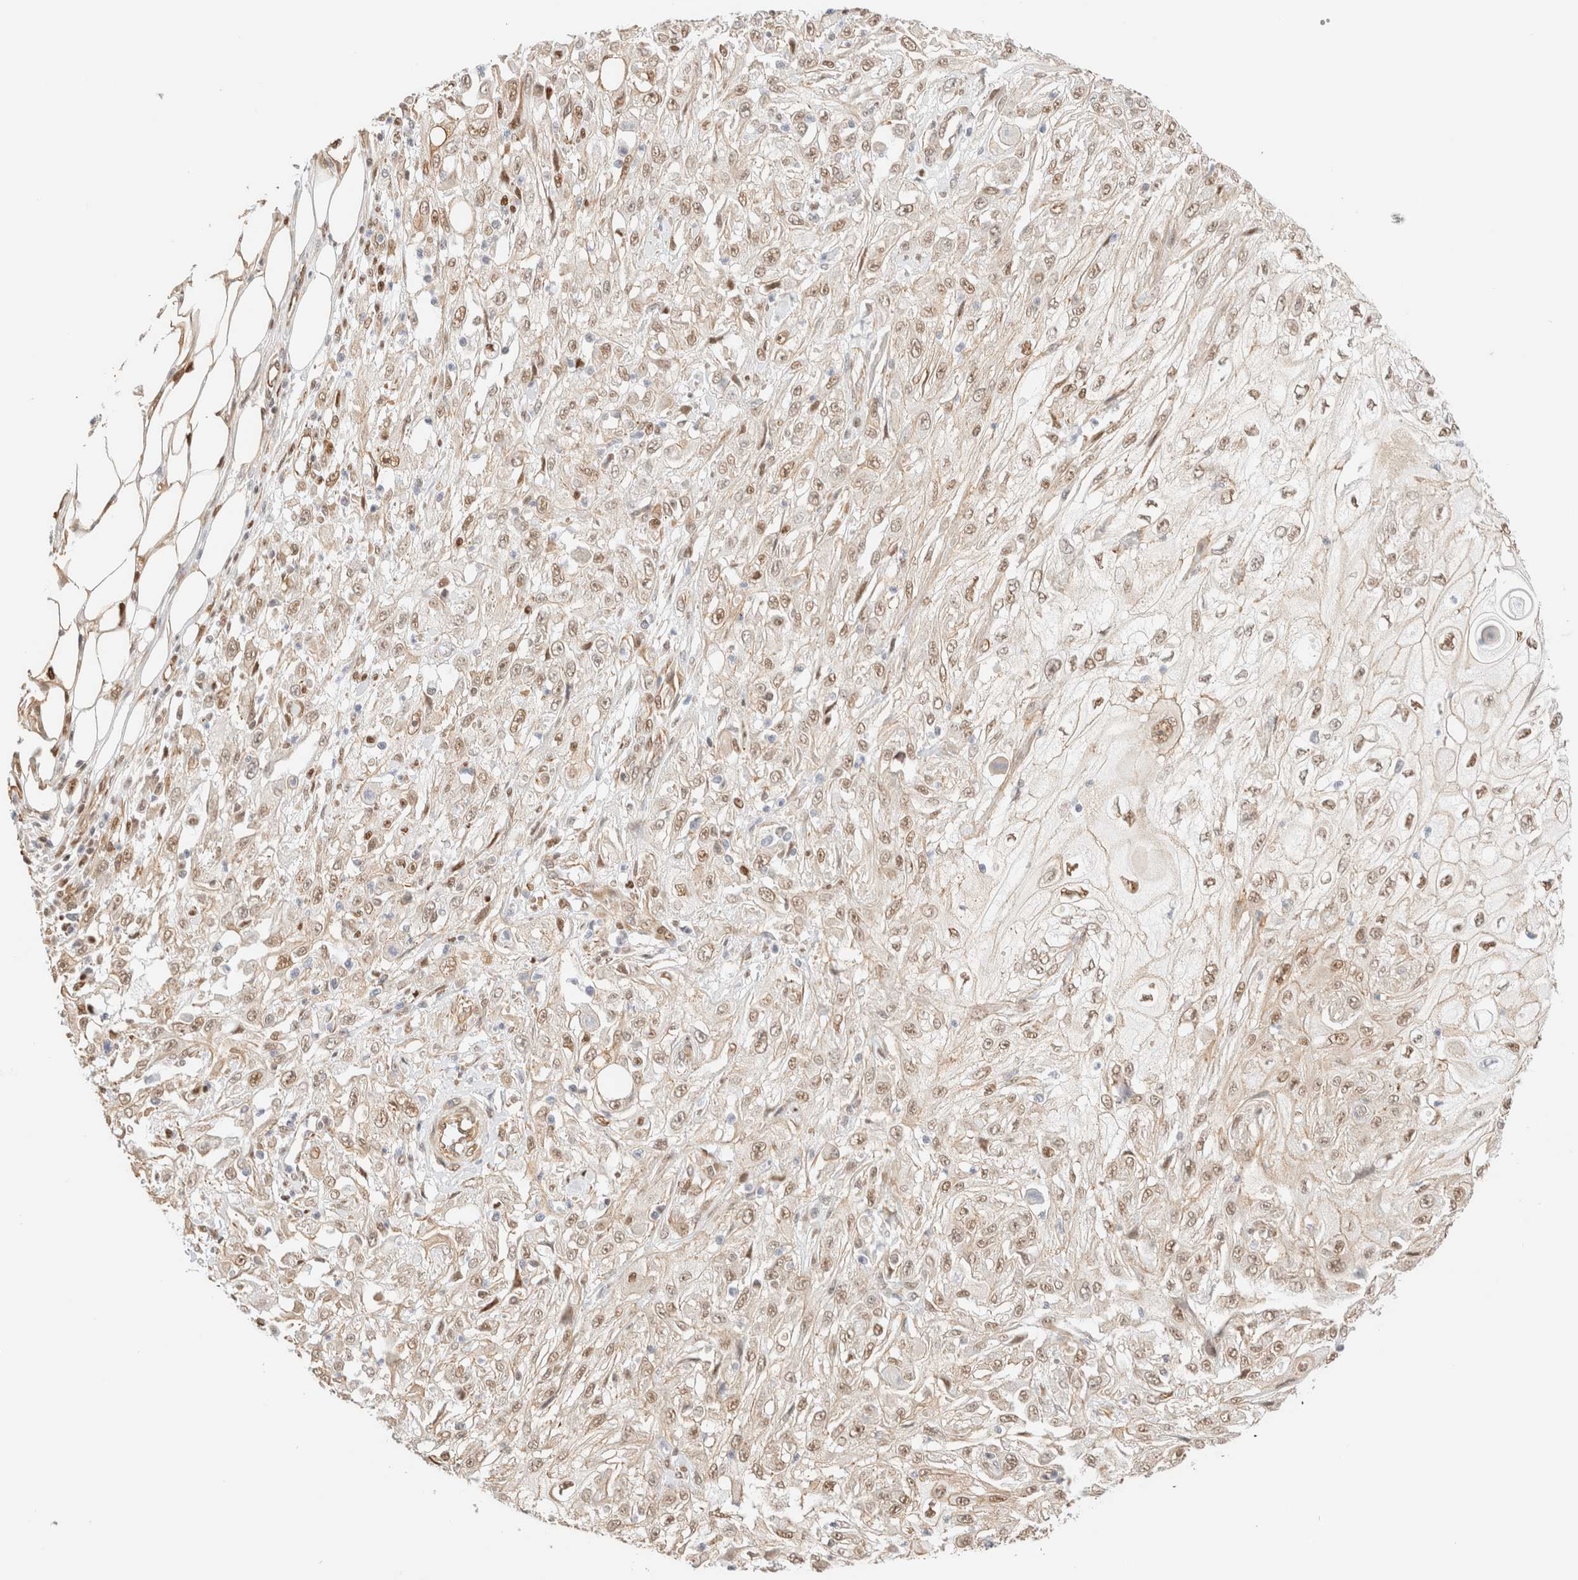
{"staining": {"intensity": "moderate", "quantity": ">75%", "location": "nuclear"}, "tissue": "skin cancer", "cell_type": "Tumor cells", "image_type": "cancer", "snomed": [{"axis": "morphology", "description": "Squamous cell carcinoma, NOS"}, {"axis": "morphology", "description": "Squamous cell carcinoma, metastatic, NOS"}, {"axis": "topography", "description": "Skin"}, {"axis": "topography", "description": "Lymph node"}], "caption": "Skin cancer stained for a protein (brown) displays moderate nuclear positive expression in approximately >75% of tumor cells.", "gene": "ARID5A", "patient": {"sex": "male", "age": 75}}